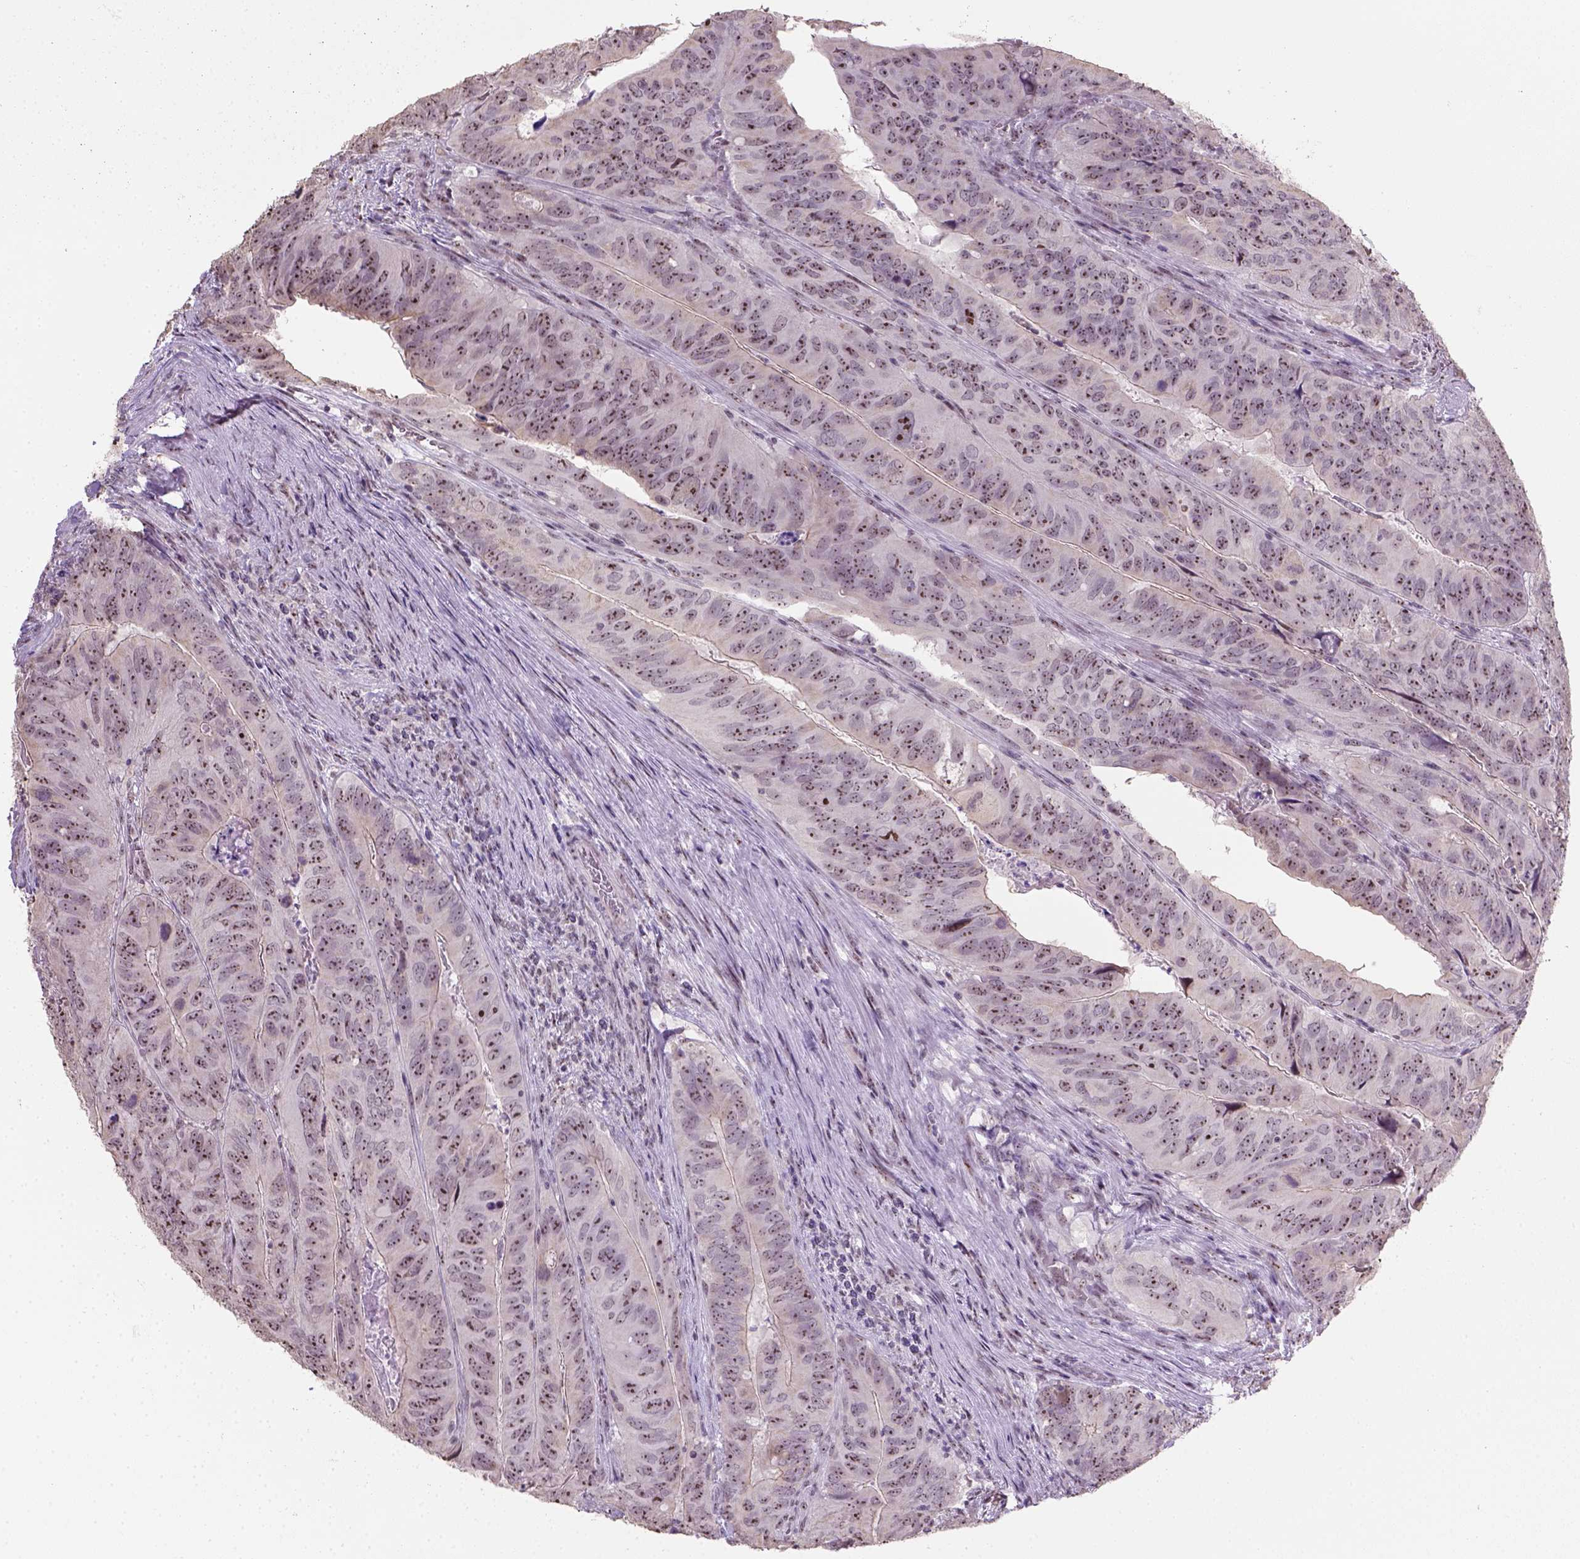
{"staining": {"intensity": "strong", "quantity": ">75%", "location": "nuclear"}, "tissue": "colorectal cancer", "cell_type": "Tumor cells", "image_type": "cancer", "snomed": [{"axis": "morphology", "description": "Adenocarcinoma, NOS"}, {"axis": "topography", "description": "Colon"}], "caption": "About >75% of tumor cells in adenocarcinoma (colorectal) exhibit strong nuclear protein staining as visualized by brown immunohistochemical staining.", "gene": "DDX50", "patient": {"sex": "male", "age": 79}}